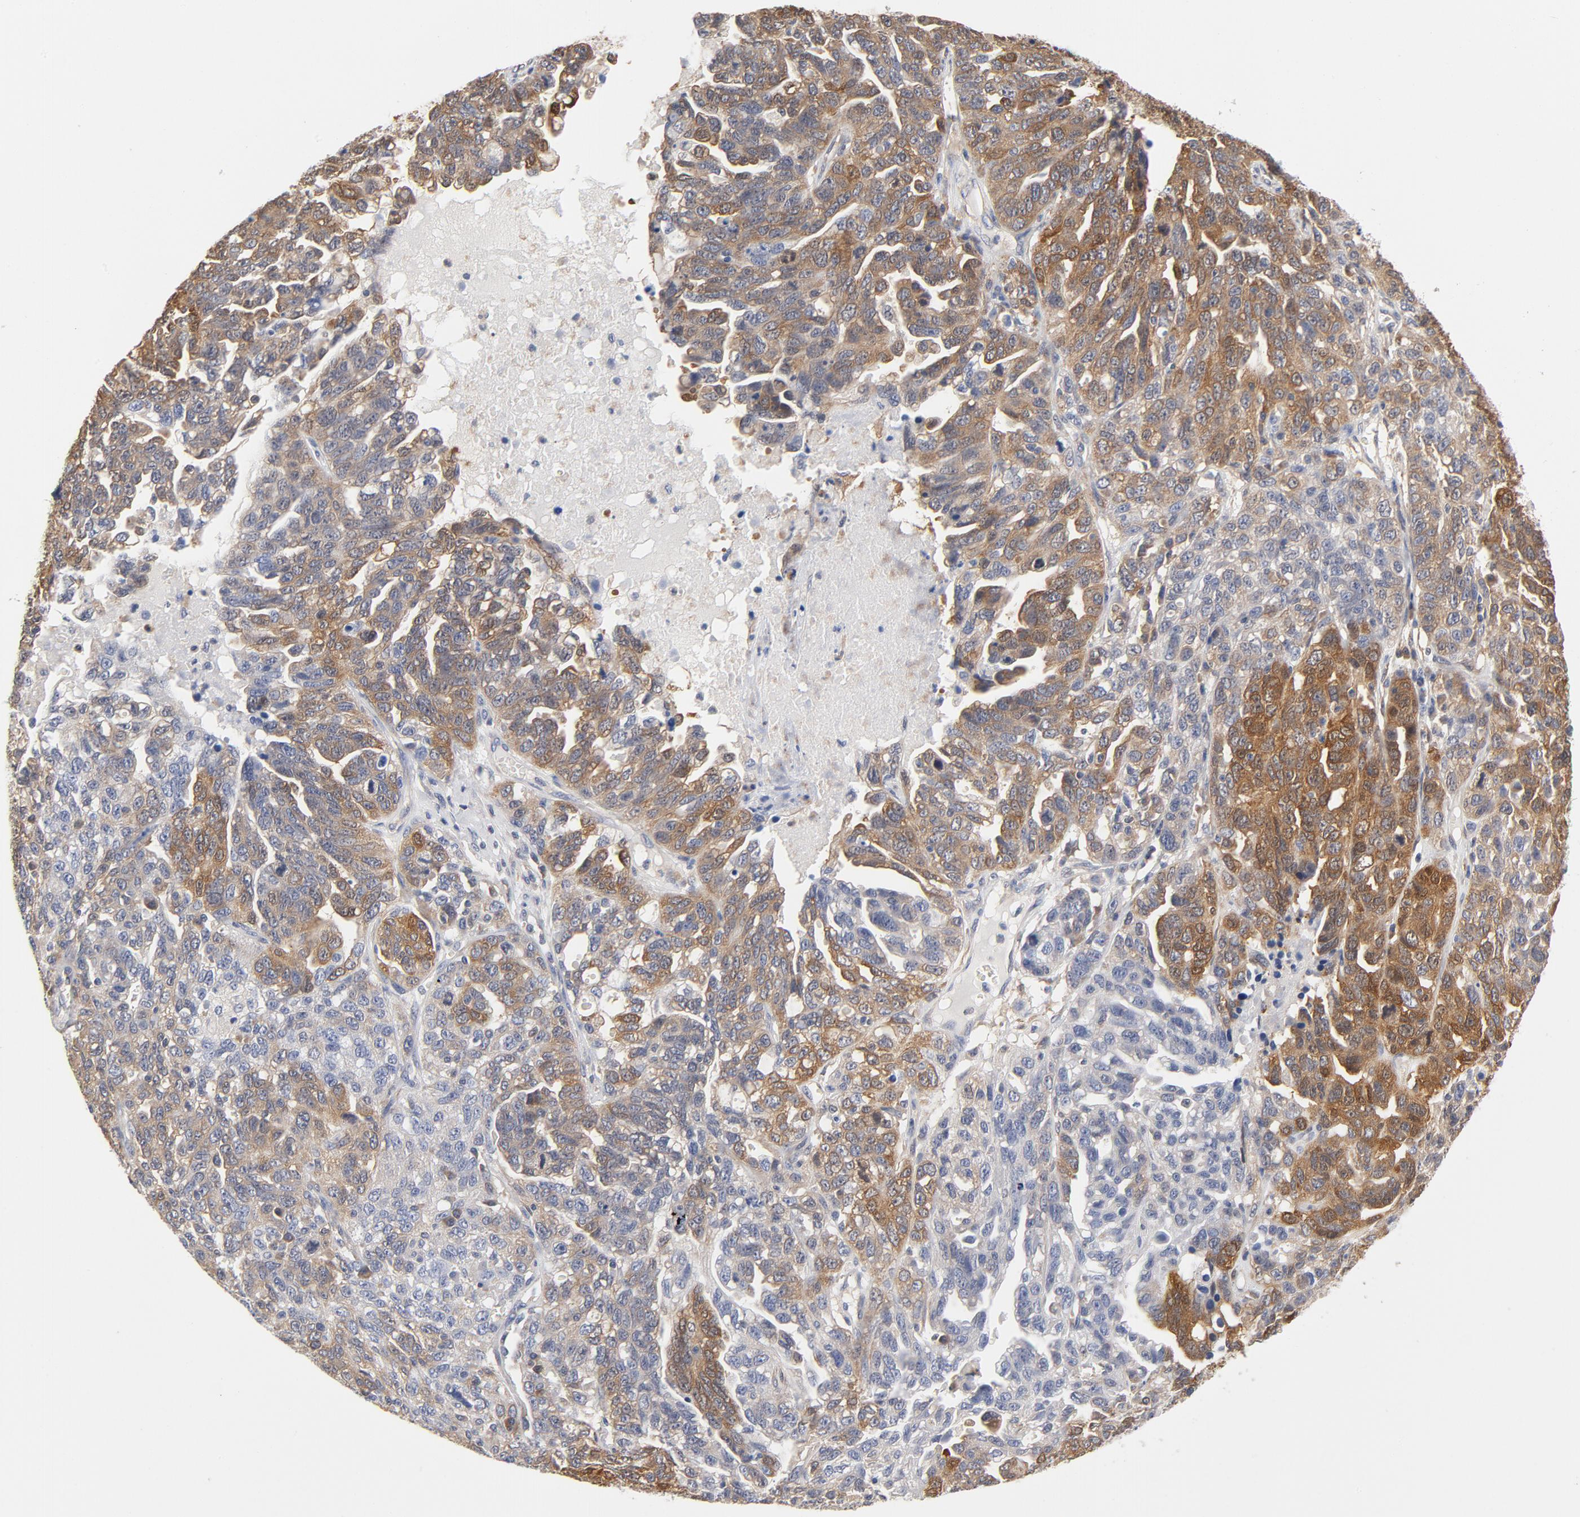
{"staining": {"intensity": "moderate", "quantity": "<25%", "location": "cytoplasmic/membranous"}, "tissue": "ovarian cancer", "cell_type": "Tumor cells", "image_type": "cancer", "snomed": [{"axis": "morphology", "description": "Cystadenocarcinoma, serous, NOS"}, {"axis": "topography", "description": "Ovary"}], "caption": "Brown immunohistochemical staining in human ovarian cancer demonstrates moderate cytoplasmic/membranous positivity in approximately <25% of tumor cells.", "gene": "ASMTL", "patient": {"sex": "female", "age": 71}}